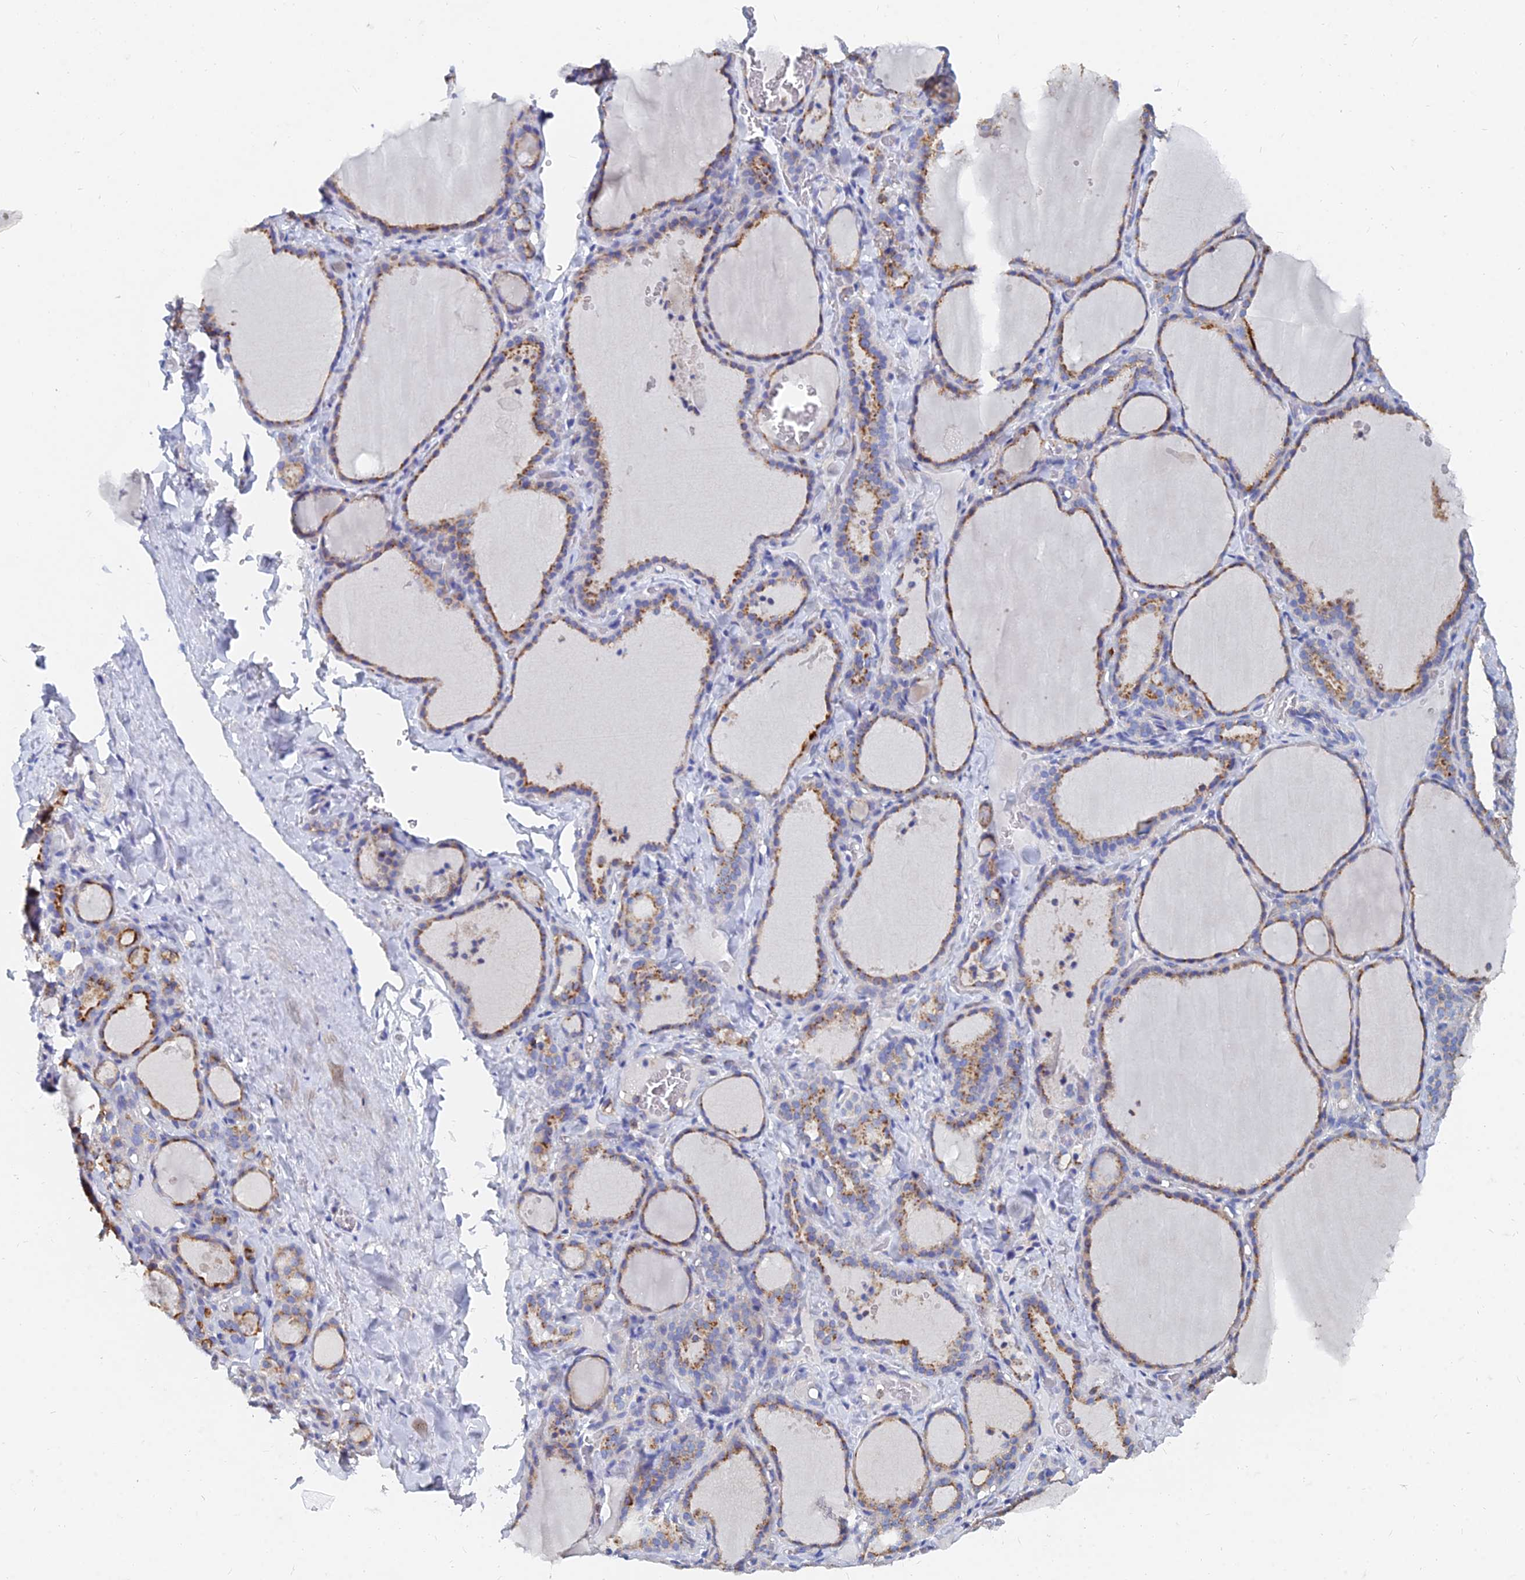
{"staining": {"intensity": "moderate", "quantity": ">75%", "location": "cytoplasmic/membranous"}, "tissue": "thyroid gland", "cell_type": "Glandular cells", "image_type": "normal", "snomed": [{"axis": "morphology", "description": "Normal tissue, NOS"}, {"axis": "topography", "description": "Thyroid gland"}], "caption": "Immunohistochemistry staining of benign thyroid gland, which exhibits medium levels of moderate cytoplasmic/membranous expression in about >75% of glandular cells indicating moderate cytoplasmic/membranous protein expression. The staining was performed using DAB (brown) for protein detection and nuclei were counterstained in hematoxylin (blue).", "gene": "SPNS1", "patient": {"sex": "female", "age": 22}}